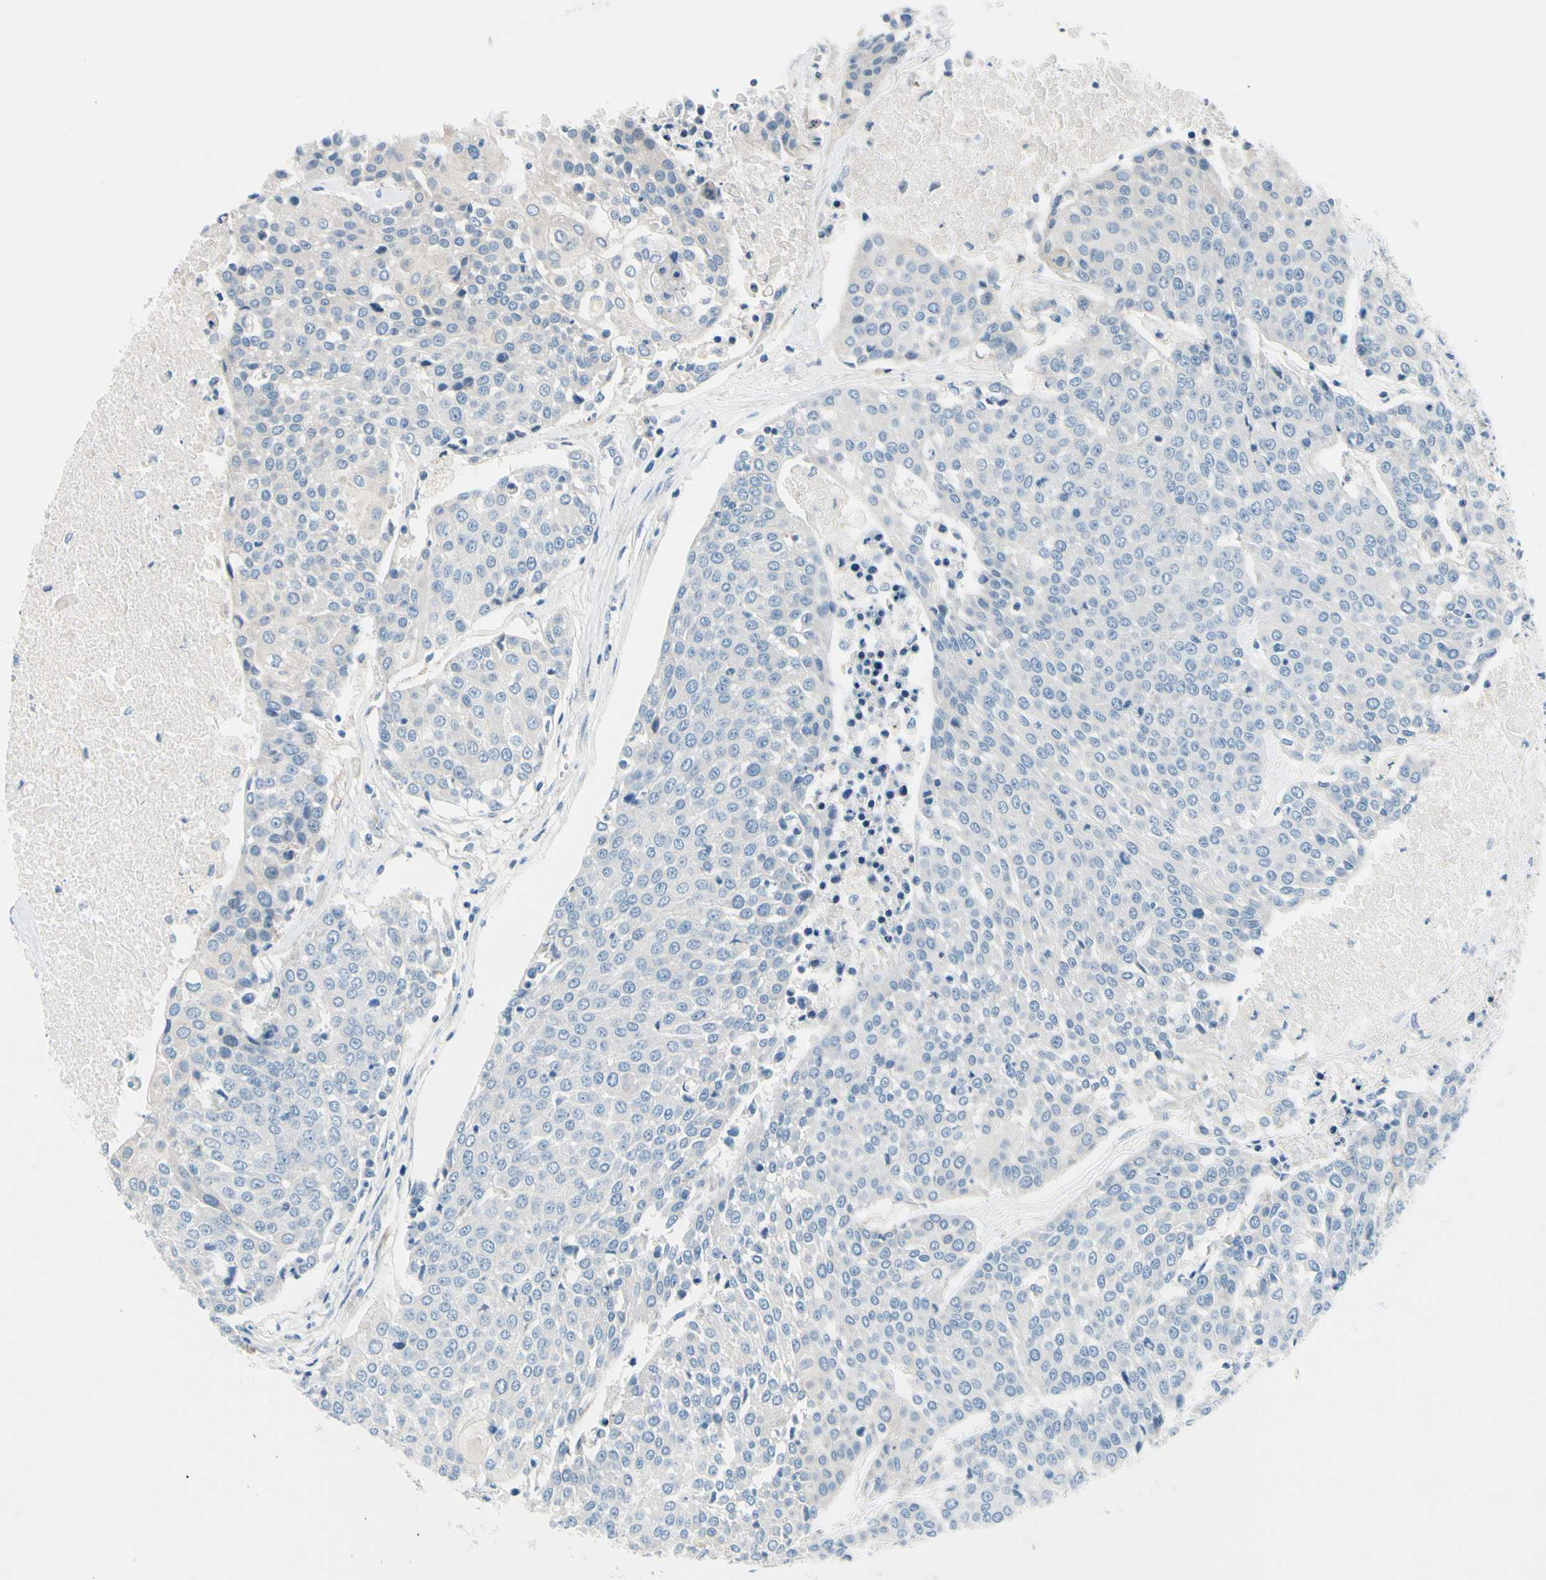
{"staining": {"intensity": "negative", "quantity": "none", "location": "none"}, "tissue": "urothelial cancer", "cell_type": "Tumor cells", "image_type": "cancer", "snomed": [{"axis": "morphology", "description": "Urothelial carcinoma, High grade"}, {"axis": "topography", "description": "Urinary bladder"}], "caption": "Tumor cells are negative for protein expression in human high-grade urothelial carcinoma.", "gene": "FCER2", "patient": {"sex": "female", "age": 85}}